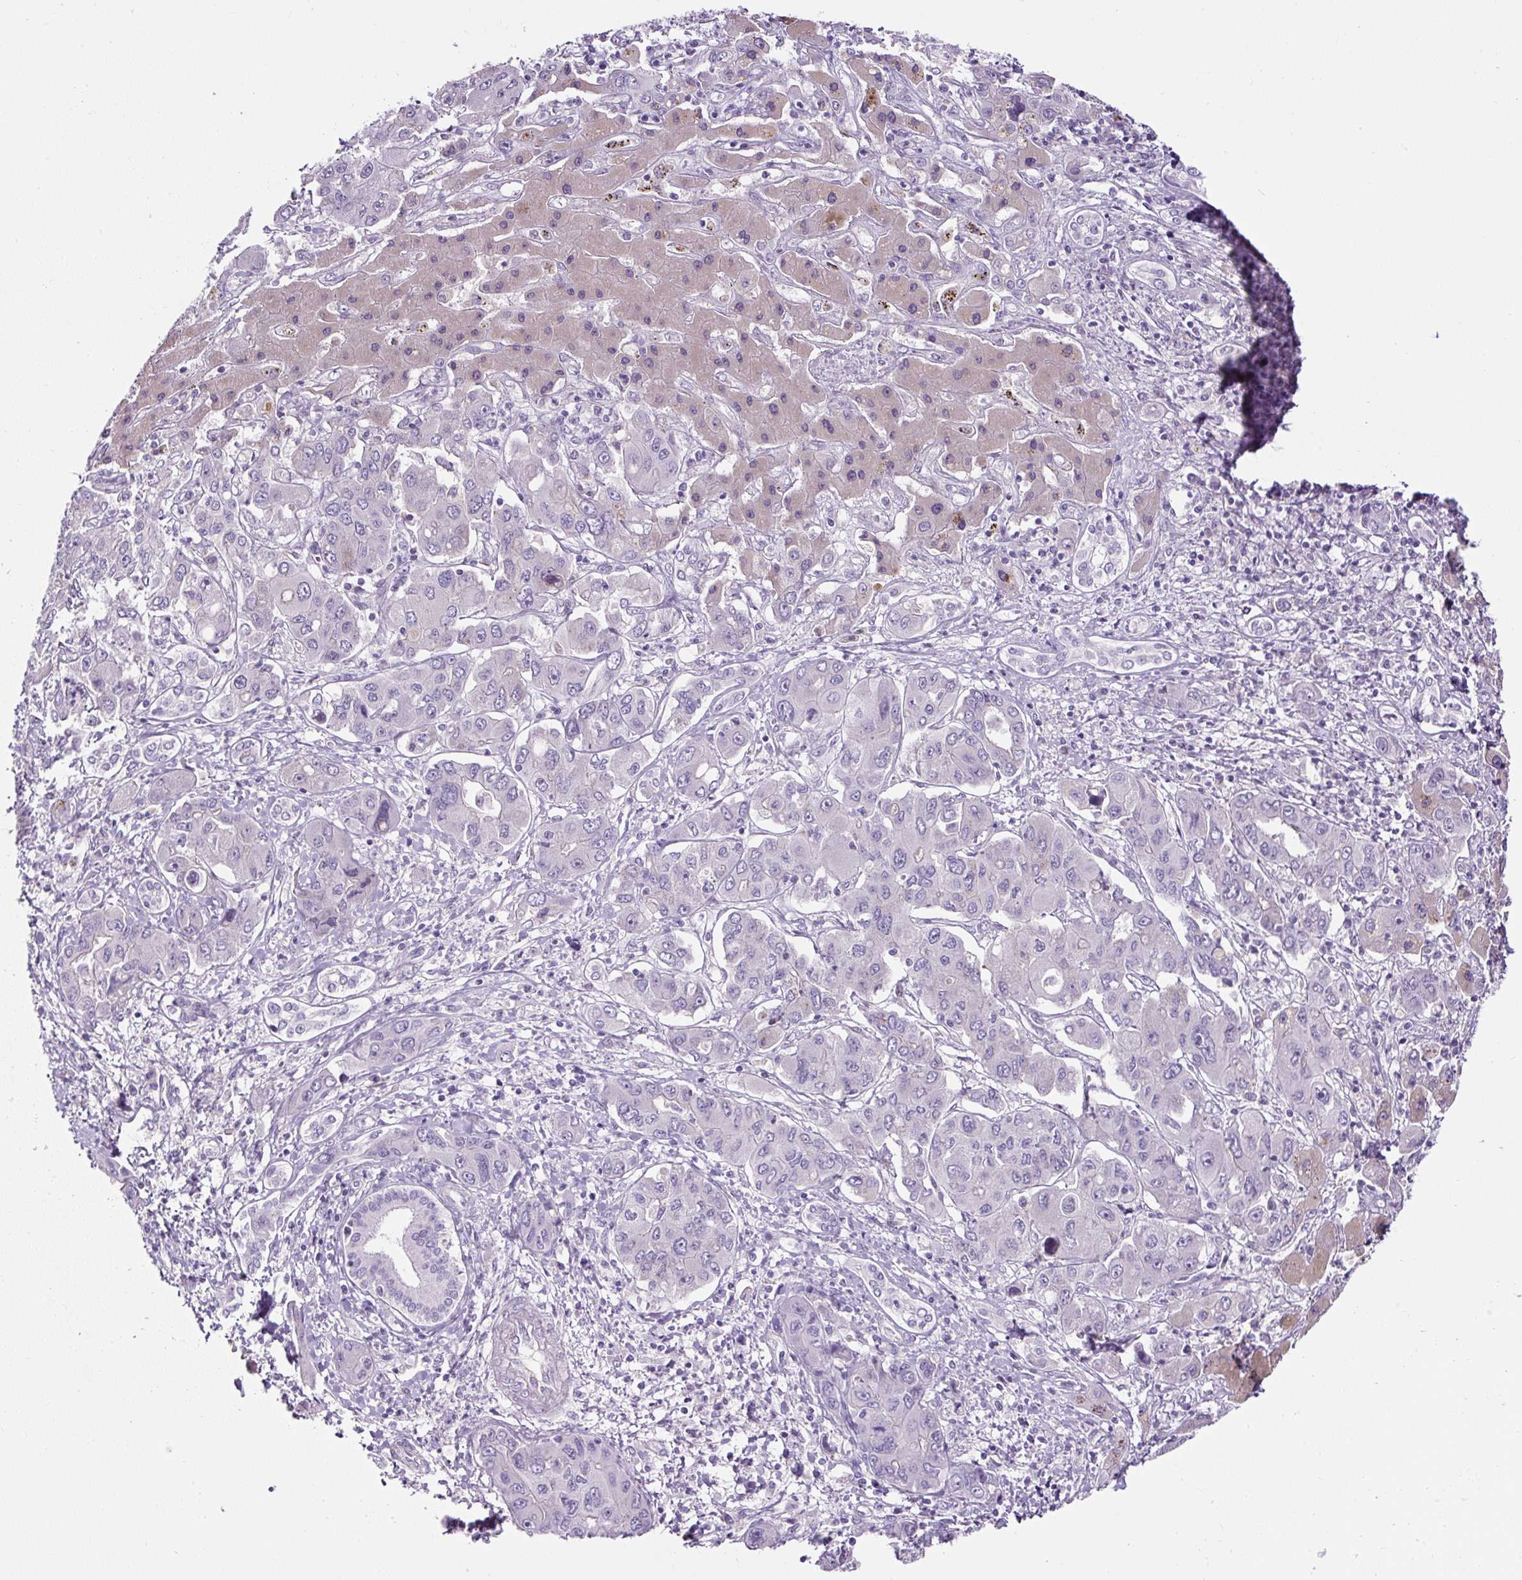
{"staining": {"intensity": "negative", "quantity": "none", "location": "none"}, "tissue": "liver cancer", "cell_type": "Tumor cells", "image_type": "cancer", "snomed": [{"axis": "morphology", "description": "Cholangiocarcinoma"}, {"axis": "topography", "description": "Liver"}], "caption": "The immunohistochemistry image has no significant staining in tumor cells of liver cancer tissue.", "gene": "OR14A2", "patient": {"sex": "male", "age": 67}}